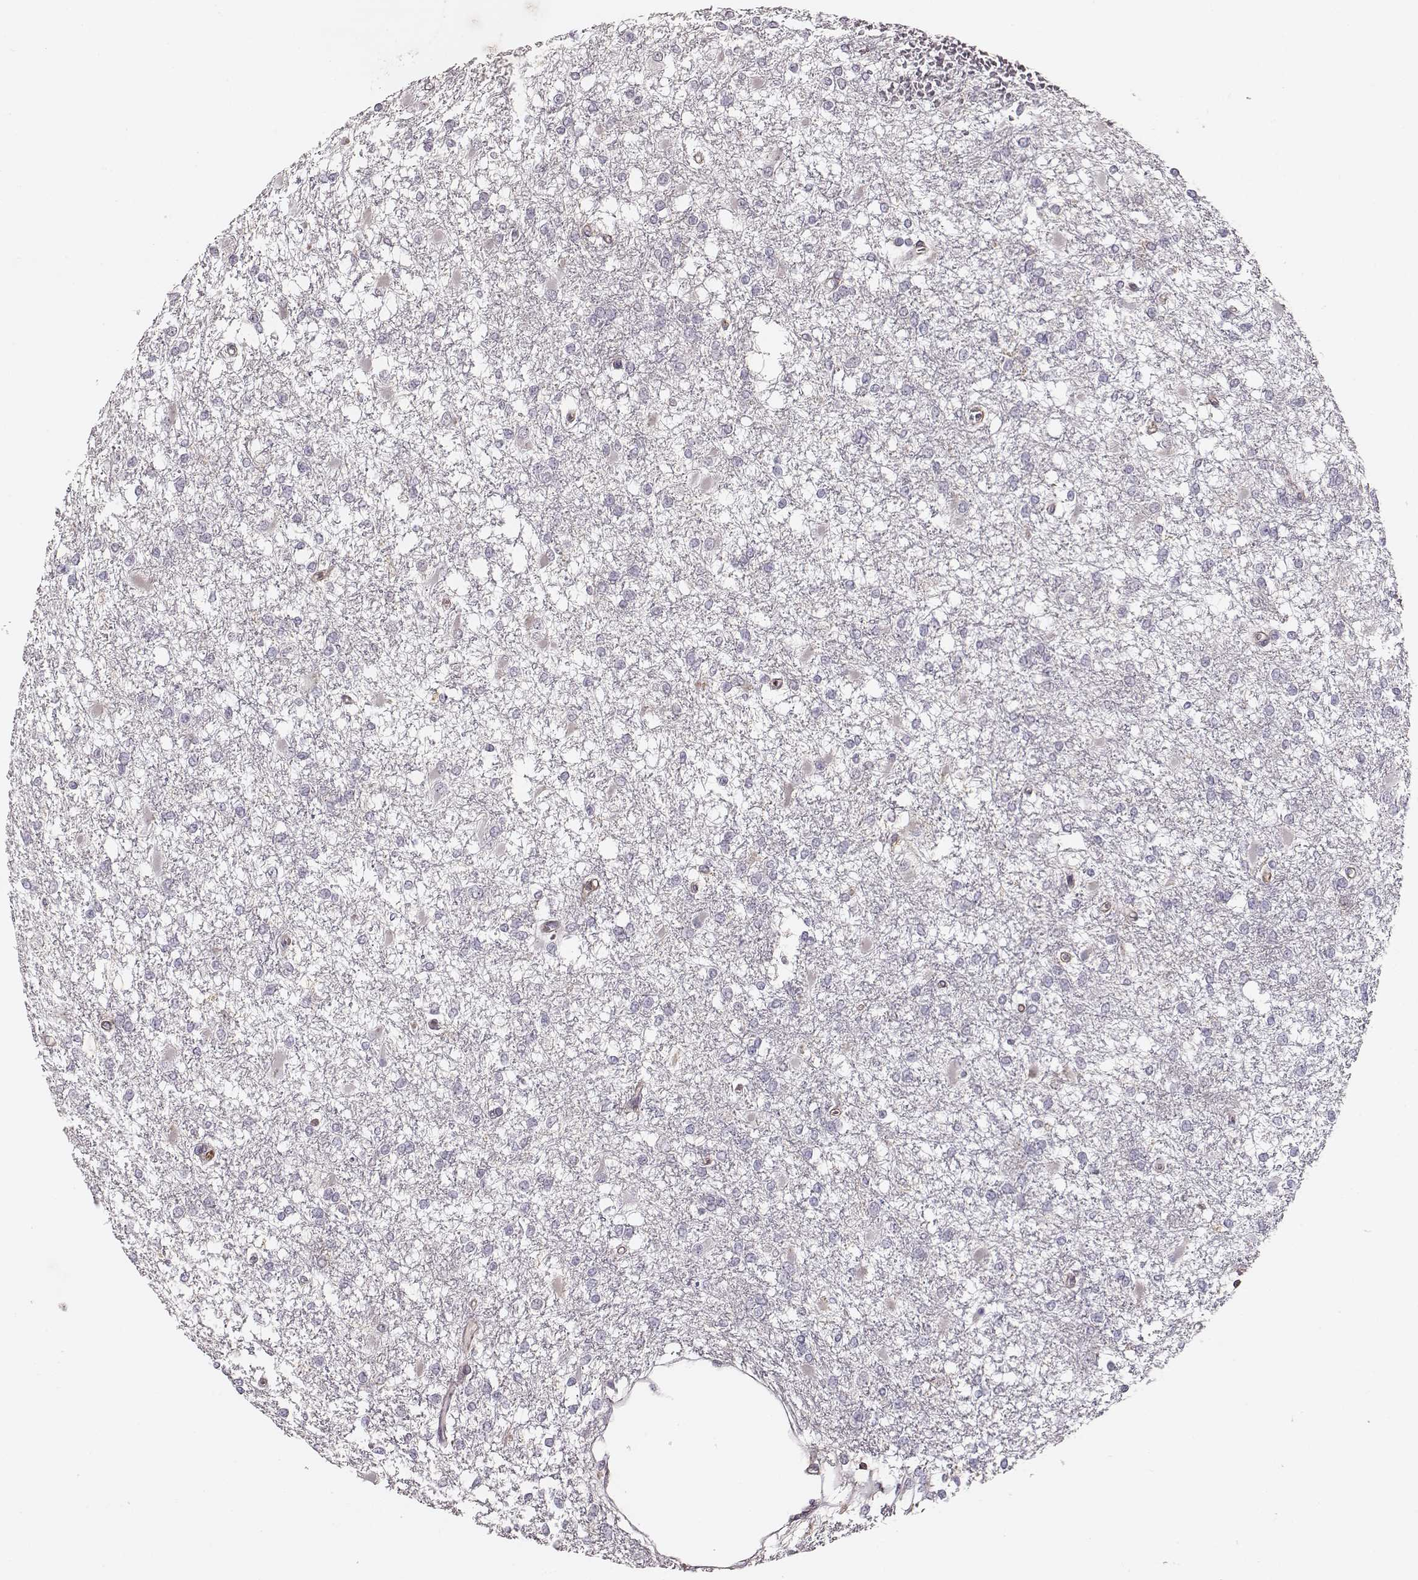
{"staining": {"intensity": "negative", "quantity": "none", "location": "none"}, "tissue": "glioma", "cell_type": "Tumor cells", "image_type": "cancer", "snomed": [{"axis": "morphology", "description": "Glioma, malignant, High grade"}, {"axis": "topography", "description": "Cerebral cortex"}], "caption": "Malignant glioma (high-grade) stained for a protein using immunohistochemistry exhibits no positivity tumor cells.", "gene": "ZYX", "patient": {"sex": "male", "age": 79}}